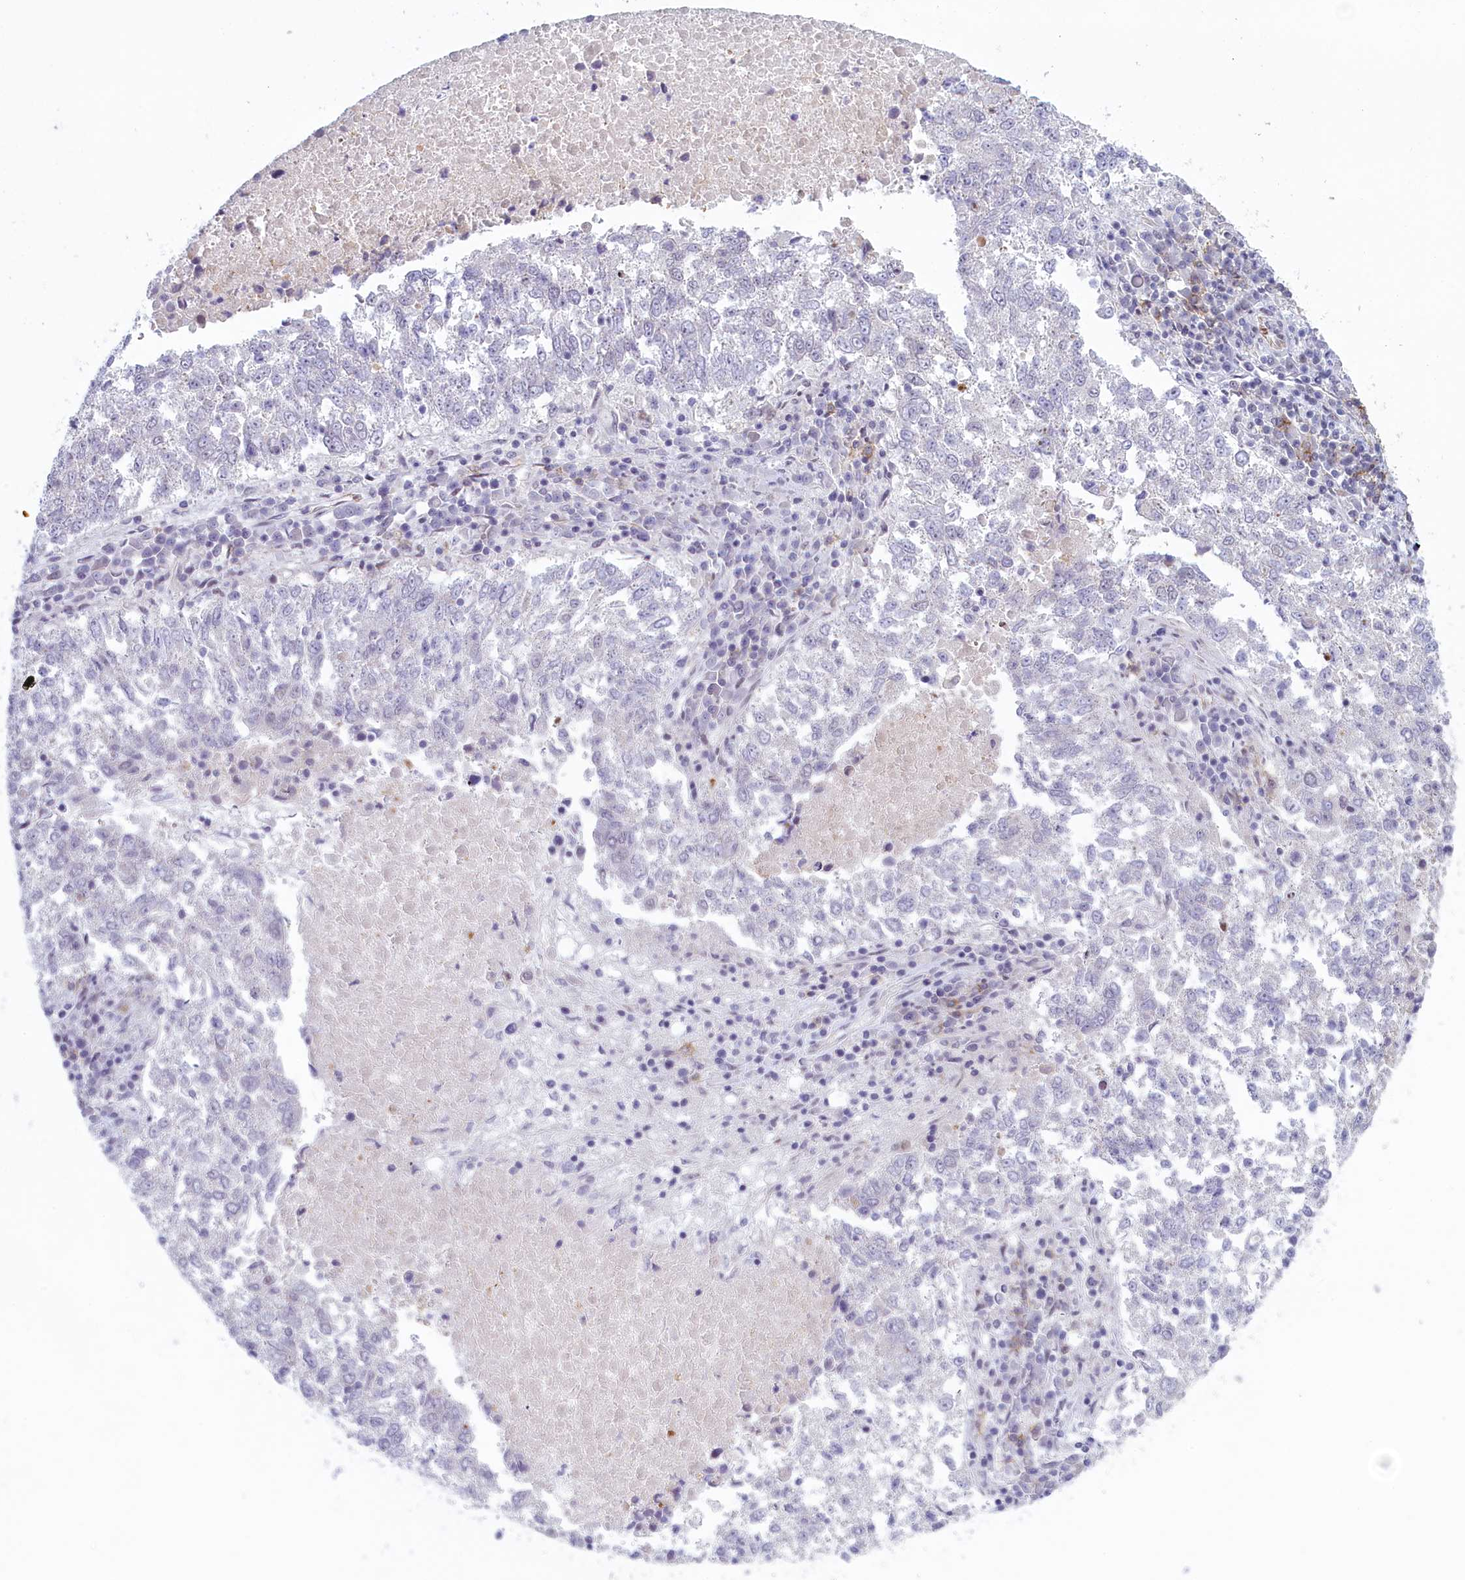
{"staining": {"intensity": "negative", "quantity": "none", "location": "none"}, "tissue": "lung cancer", "cell_type": "Tumor cells", "image_type": "cancer", "snomed": [{"axis": "morphology", "description": "Squamous cell carcinoma, NOS"}, {"axis": "topography", "description": "Lung"}], "caption": "Image shows no significant protein staining in tumor cells of lung squamous cell carcinoma. The staining is performed using DAB brown chromogen with nuclei counter-stained in using hematoxylin.", "gene": "ATF7IP2", "patient": {"sex": "male", "age": 73}}